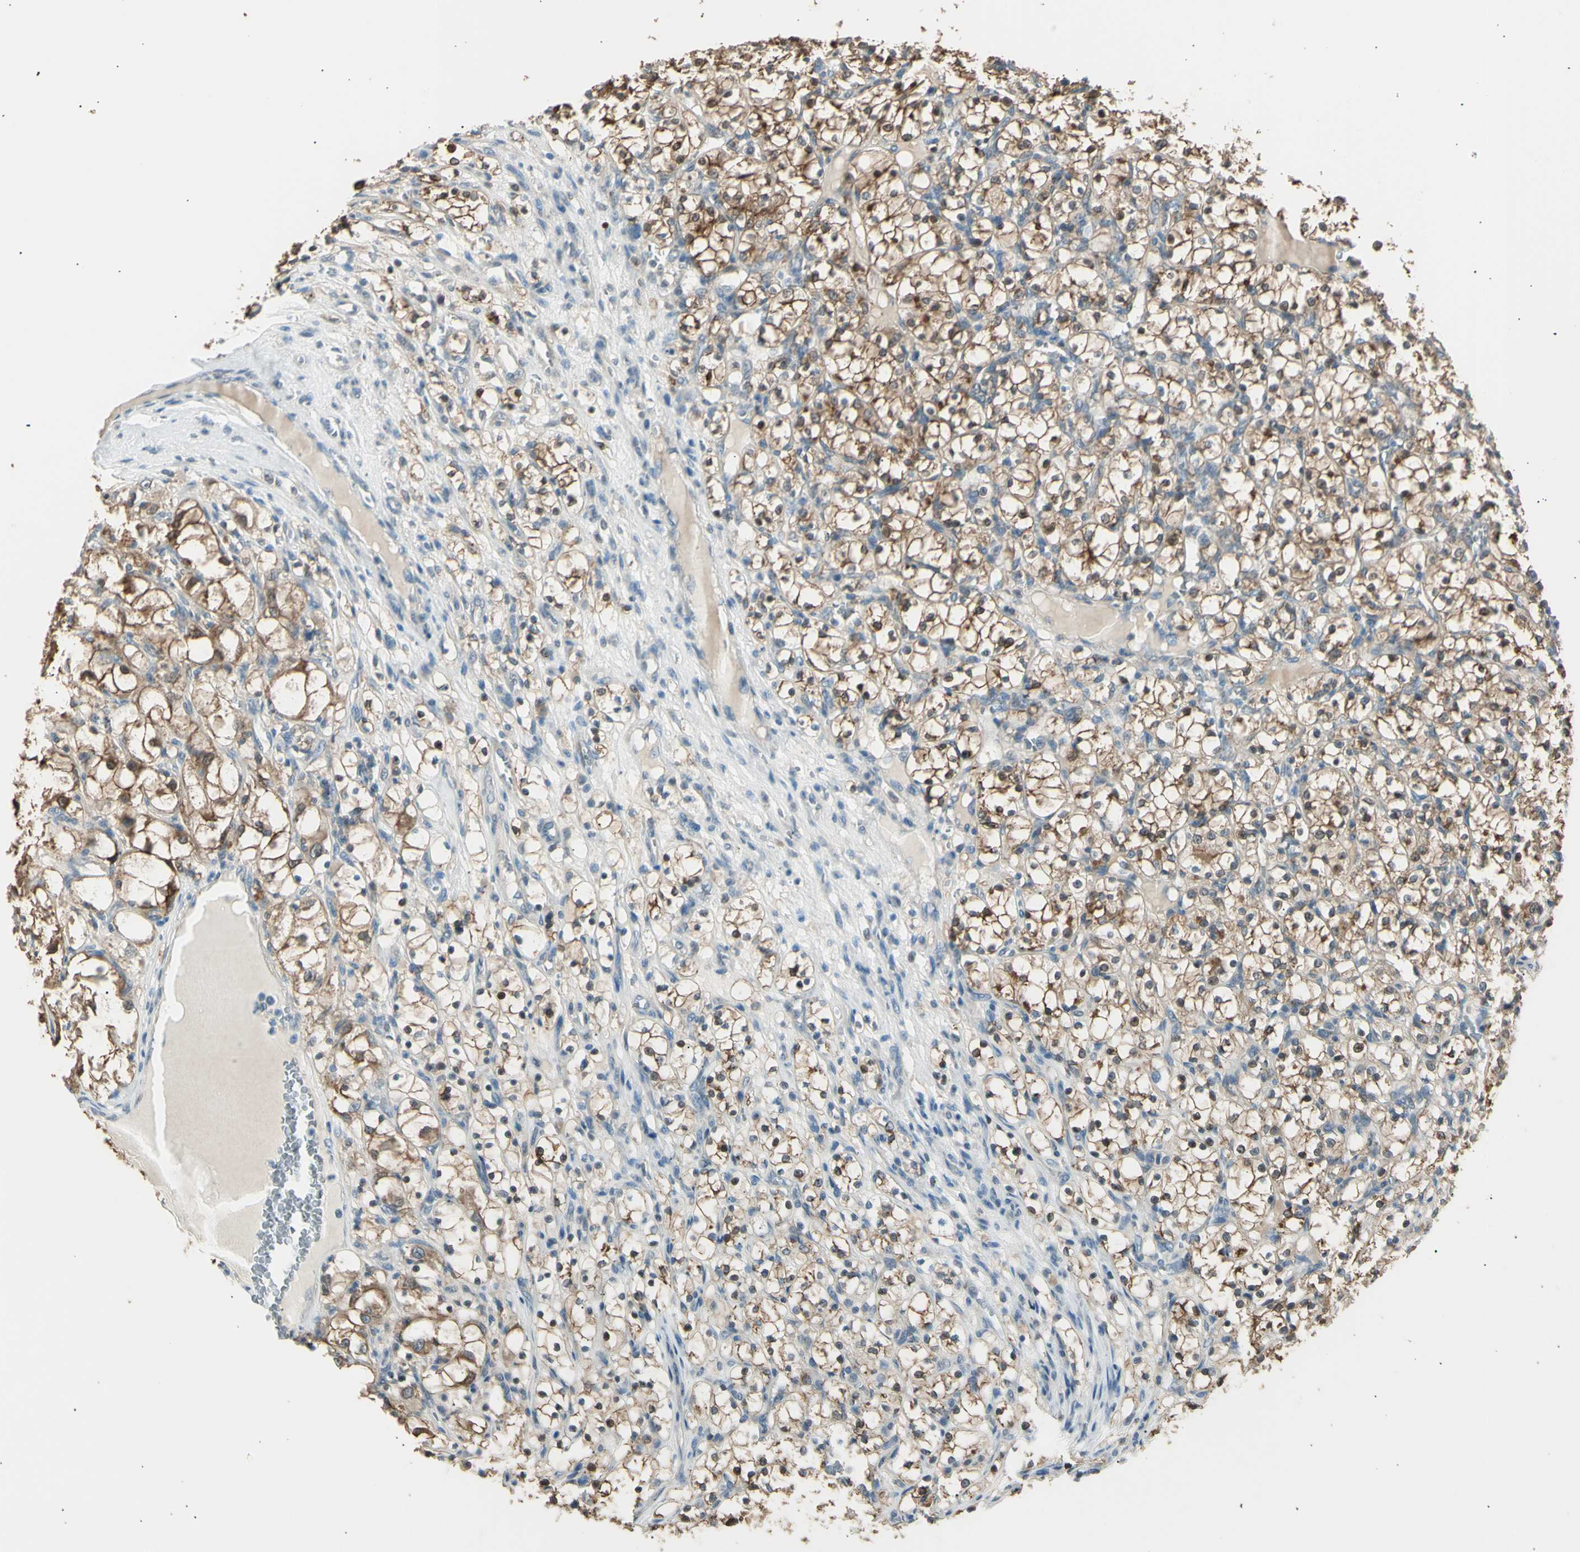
{"staining": {"intensity": "moderate", "quantity": ">75%", "location": "cytoplasmic/membranous"}, "tissue": "renal cancer", "cell_type": "Tumor cells", "image_type": "cancer", "snomed": [{"axis": "morphology", "description": "Adenocarcinoma, NOS"}, {"axis": "topography", "description": "Kidney"}], "caption": "A brown stain shows moderate cytoplasmic/membranous positivity of a protein in adenocarcinoma (renal) tumor cells.", "gene": "LHPP", "patient": {"sex": "female", "age": 69}}